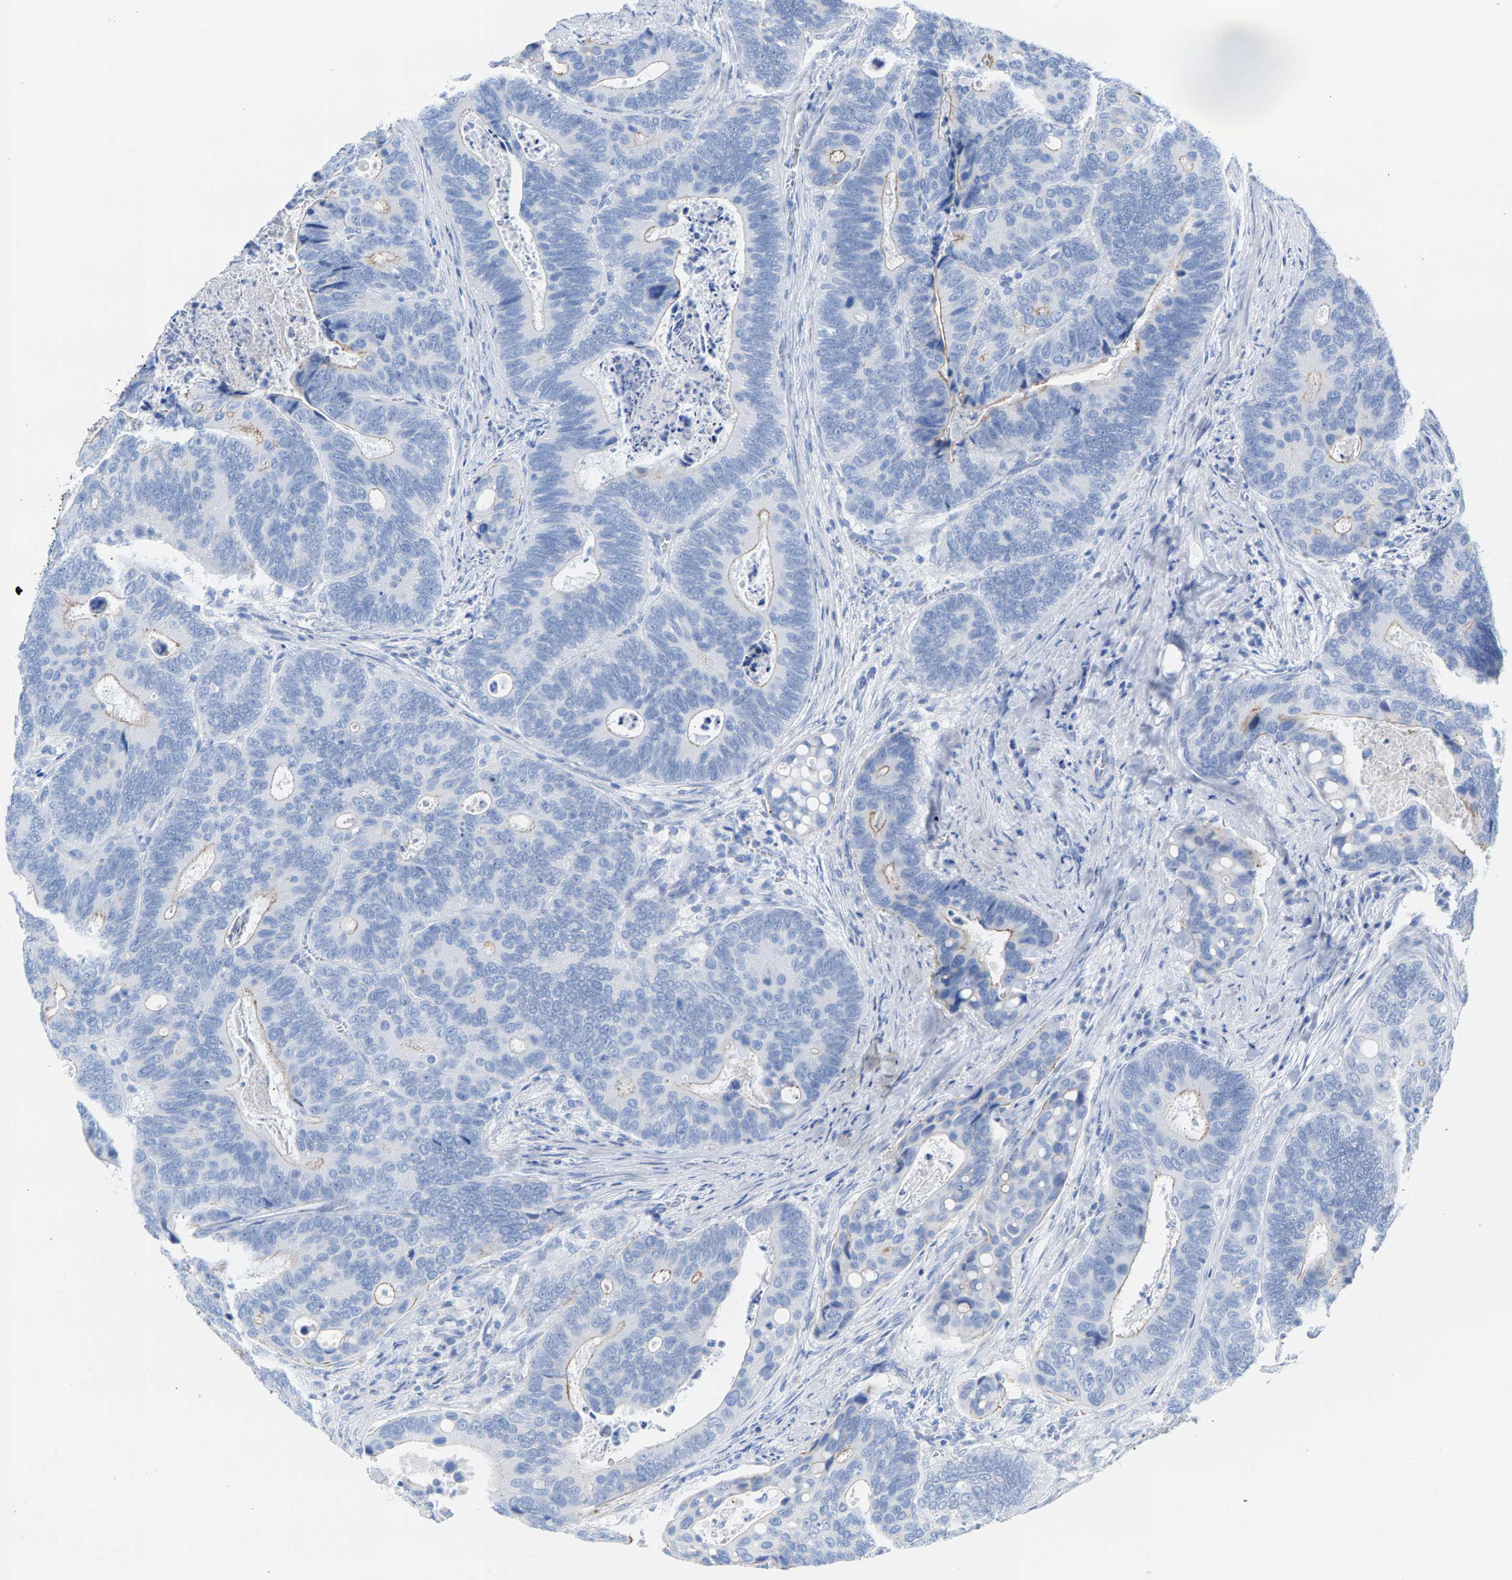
{"staining": {"intensity": "negative", "quantity": "none", "location": "none"}, "tissue": "colorectal cancer", "cell_type": "Tumor cells", "image_type": "cancer", "snomed": [{"axis": "morphology", "description": "Inflammation, NOS"}, {"axis": "morphology", "description": "Adenocarcinoma, NOS"}, {"axis": "topography", "description": "Colon"}], "caption": "Histopathology image shows no protein staining in tumor cells of colorectal cancer (adenocarcinoma) tissue.", "gene": "CPA1", "patient": {"sex": "male", "age": 72}}